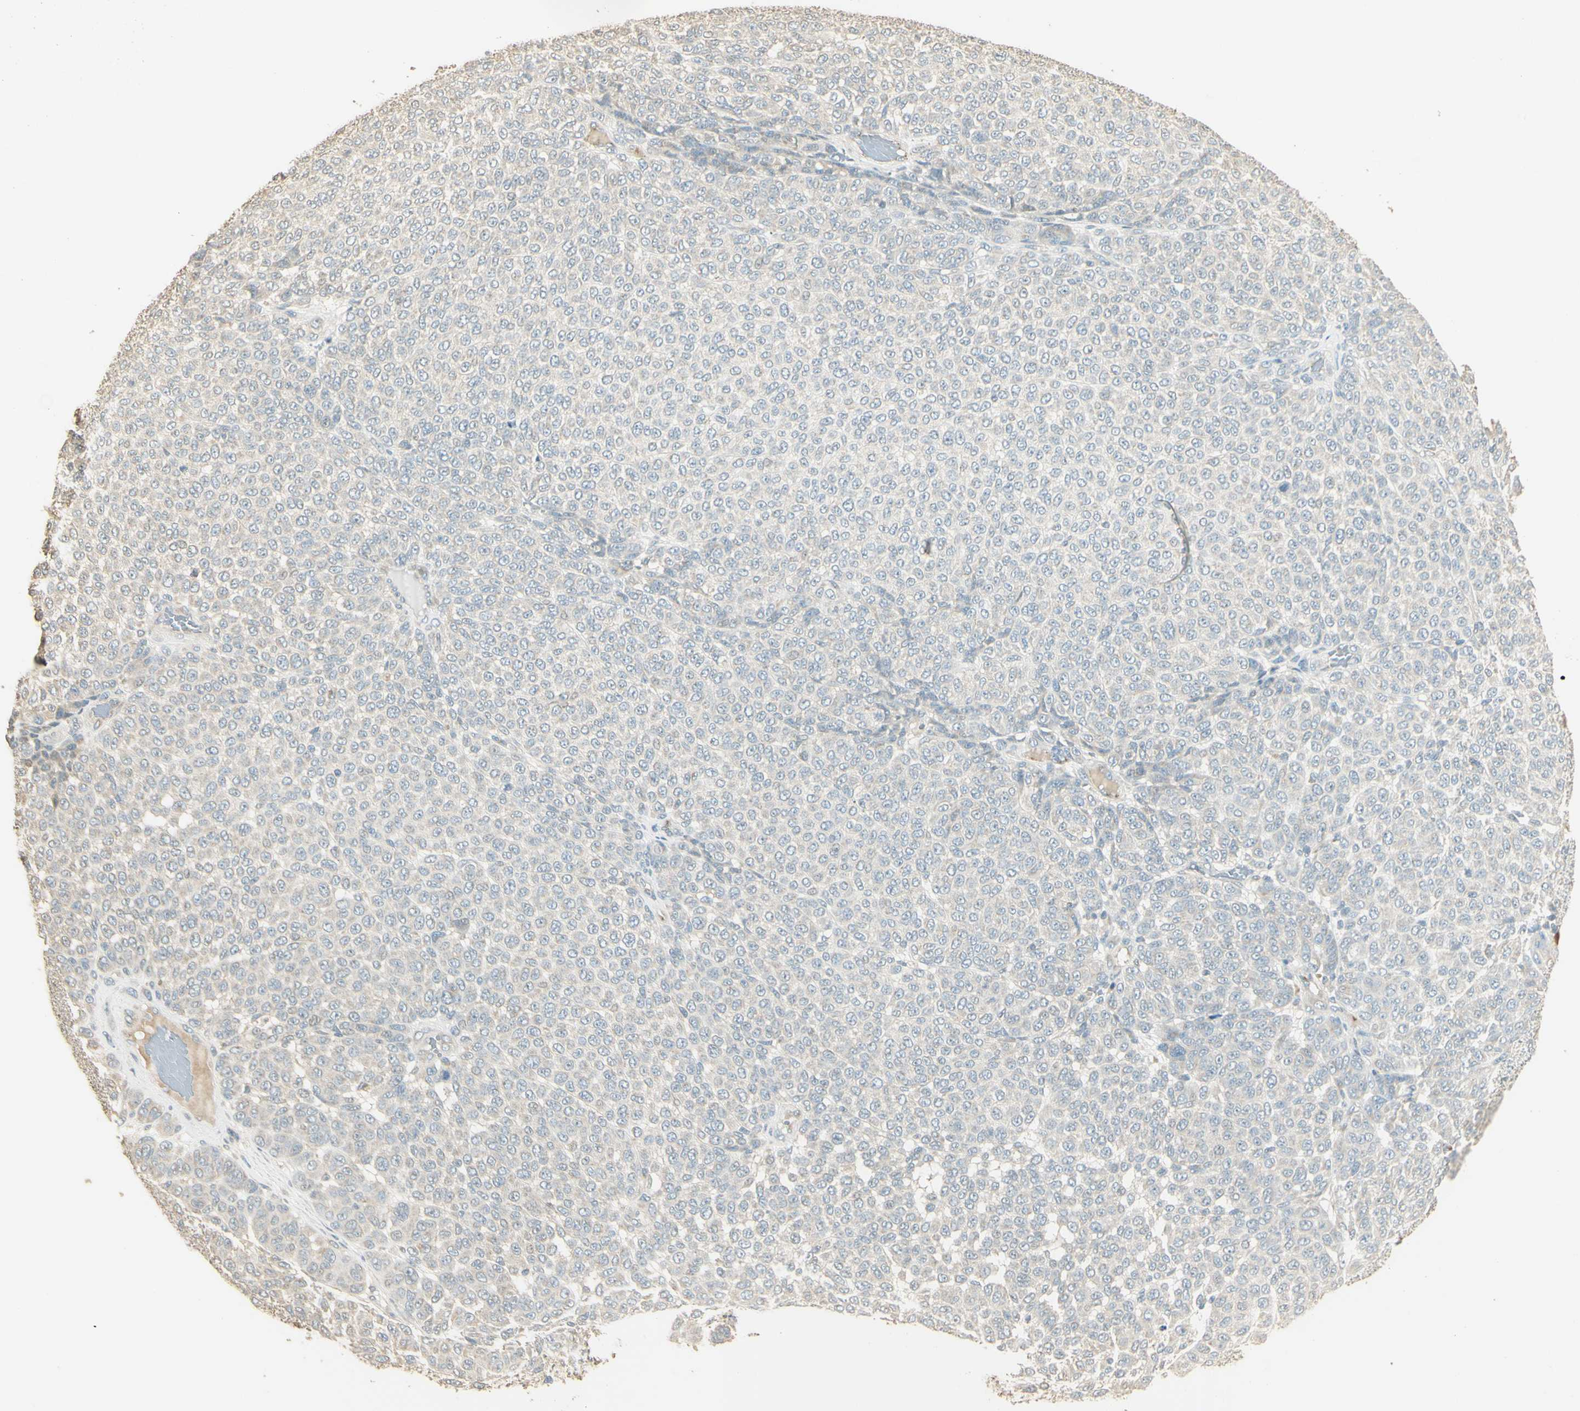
{"staining": {"intensity": "weak", "quantity": "25%-75%", "location": "cytoplasmic/membranous"}, "tissue": "melanoma", "cell_type": "Tumor cells", "image_type": "cancer", "snomed": [{"axis": "morphology", "description": "Malignant melanoma, NOS"}, {"axis": "topography", "description": "Skin"}], "caption": "Tumor cells display weak cytoplasmic/membranous positivity in approximately 25%-75% of cells in malignant melanoma.", "gene": "UXS1", "patient": {"sex": "male", "age": 59}}